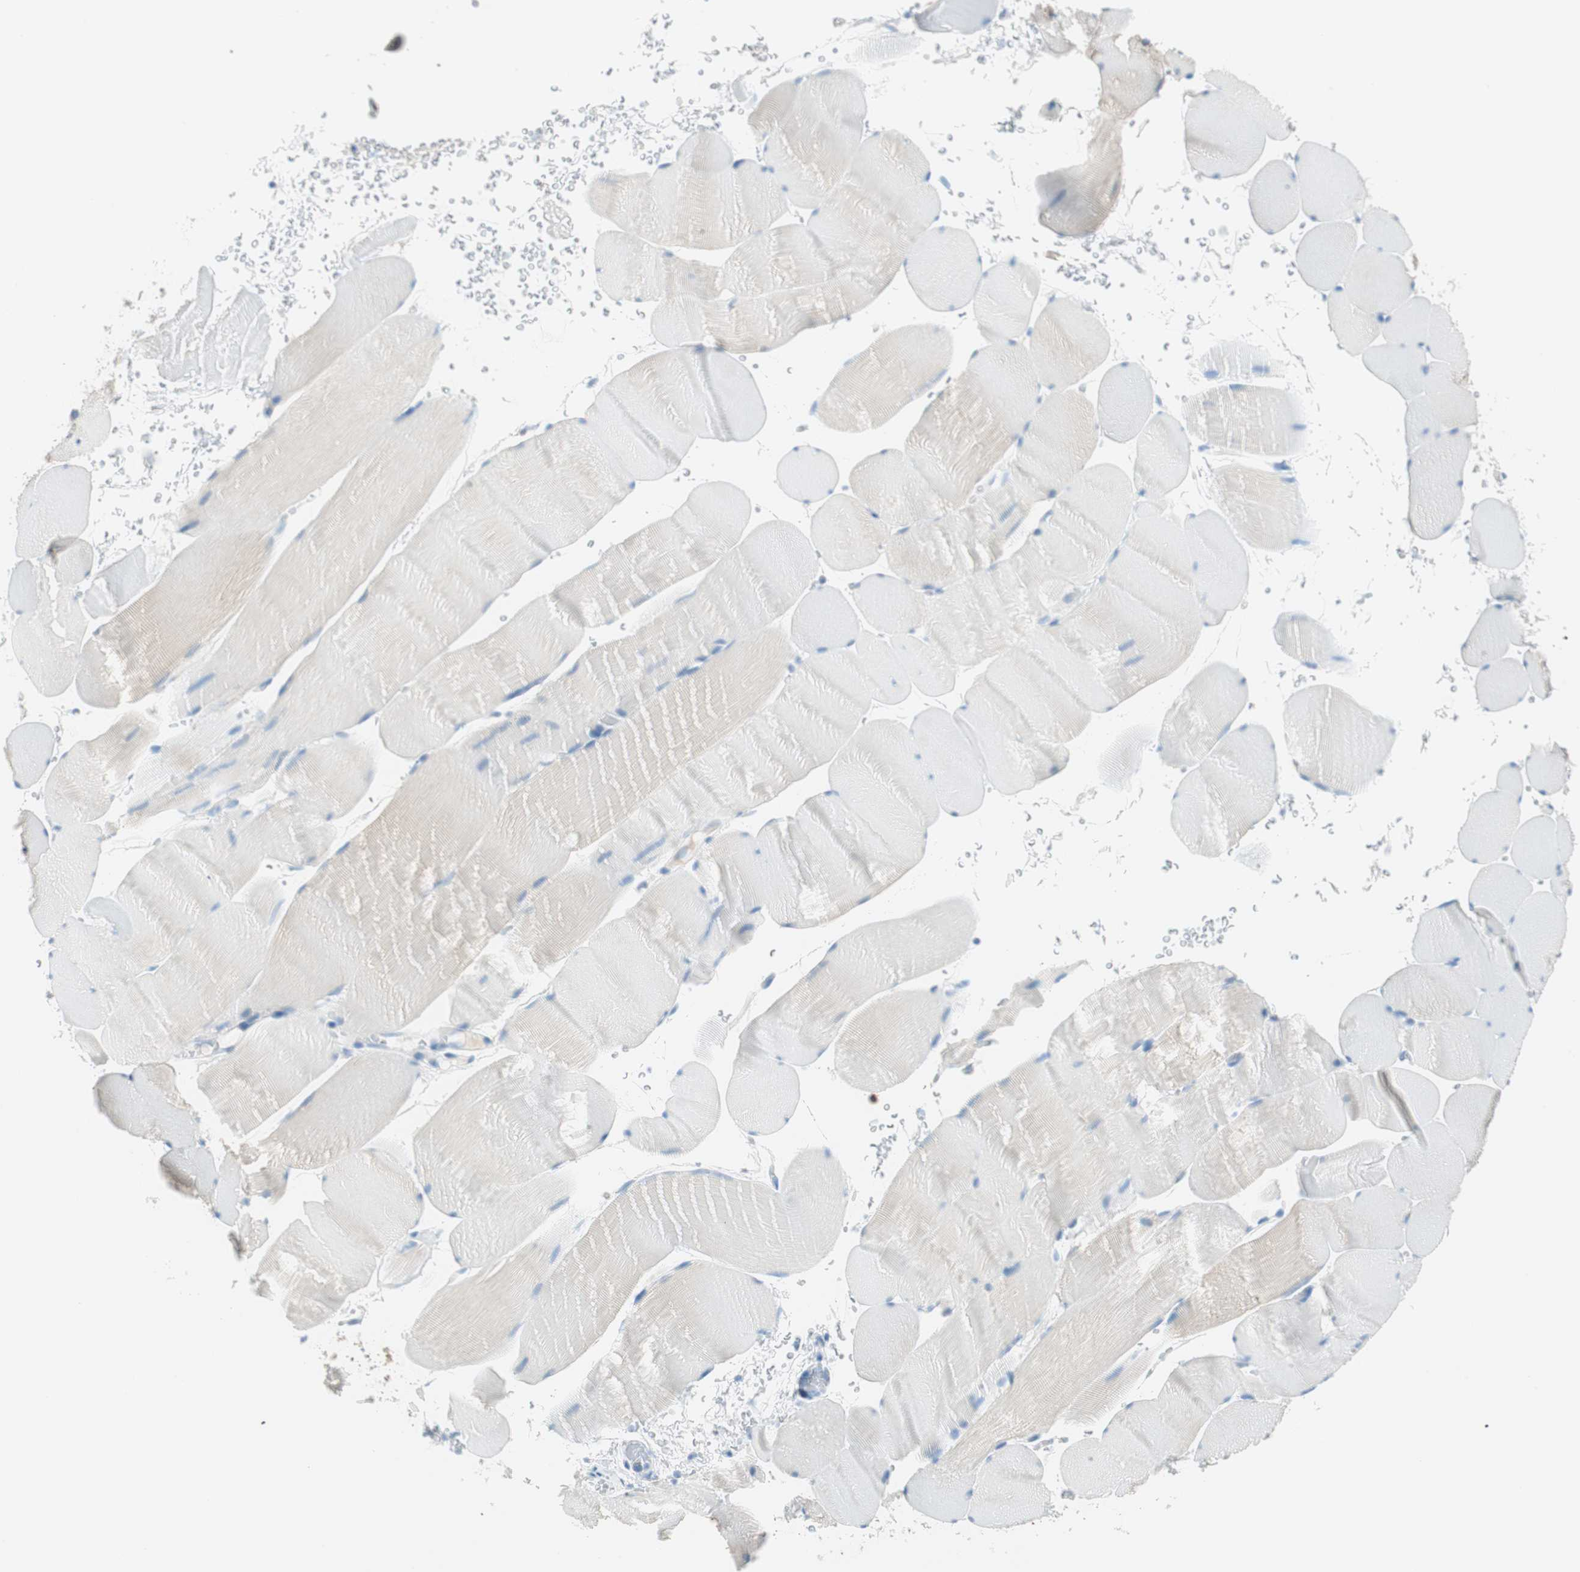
{"staining": {"intensity": "negative", "quantity": "none", "location": "none"}, "tissue": "skeletal muscle", "cell_type": "Myocytes", "image_type": "normal", "snomed": [{"axis": "morphology", "description": "Normal tissue, NOS"}, {"axis": "topography", "description": "Skeletal muscle"}], "caption": "IHC histopathology image of unremarkable human skeletal muscle stained for a protein (brown), which reveals no positivity in myocytes.", "gene": "TNFRSF13C", "patient": {"sex": "male", "age": 62}}